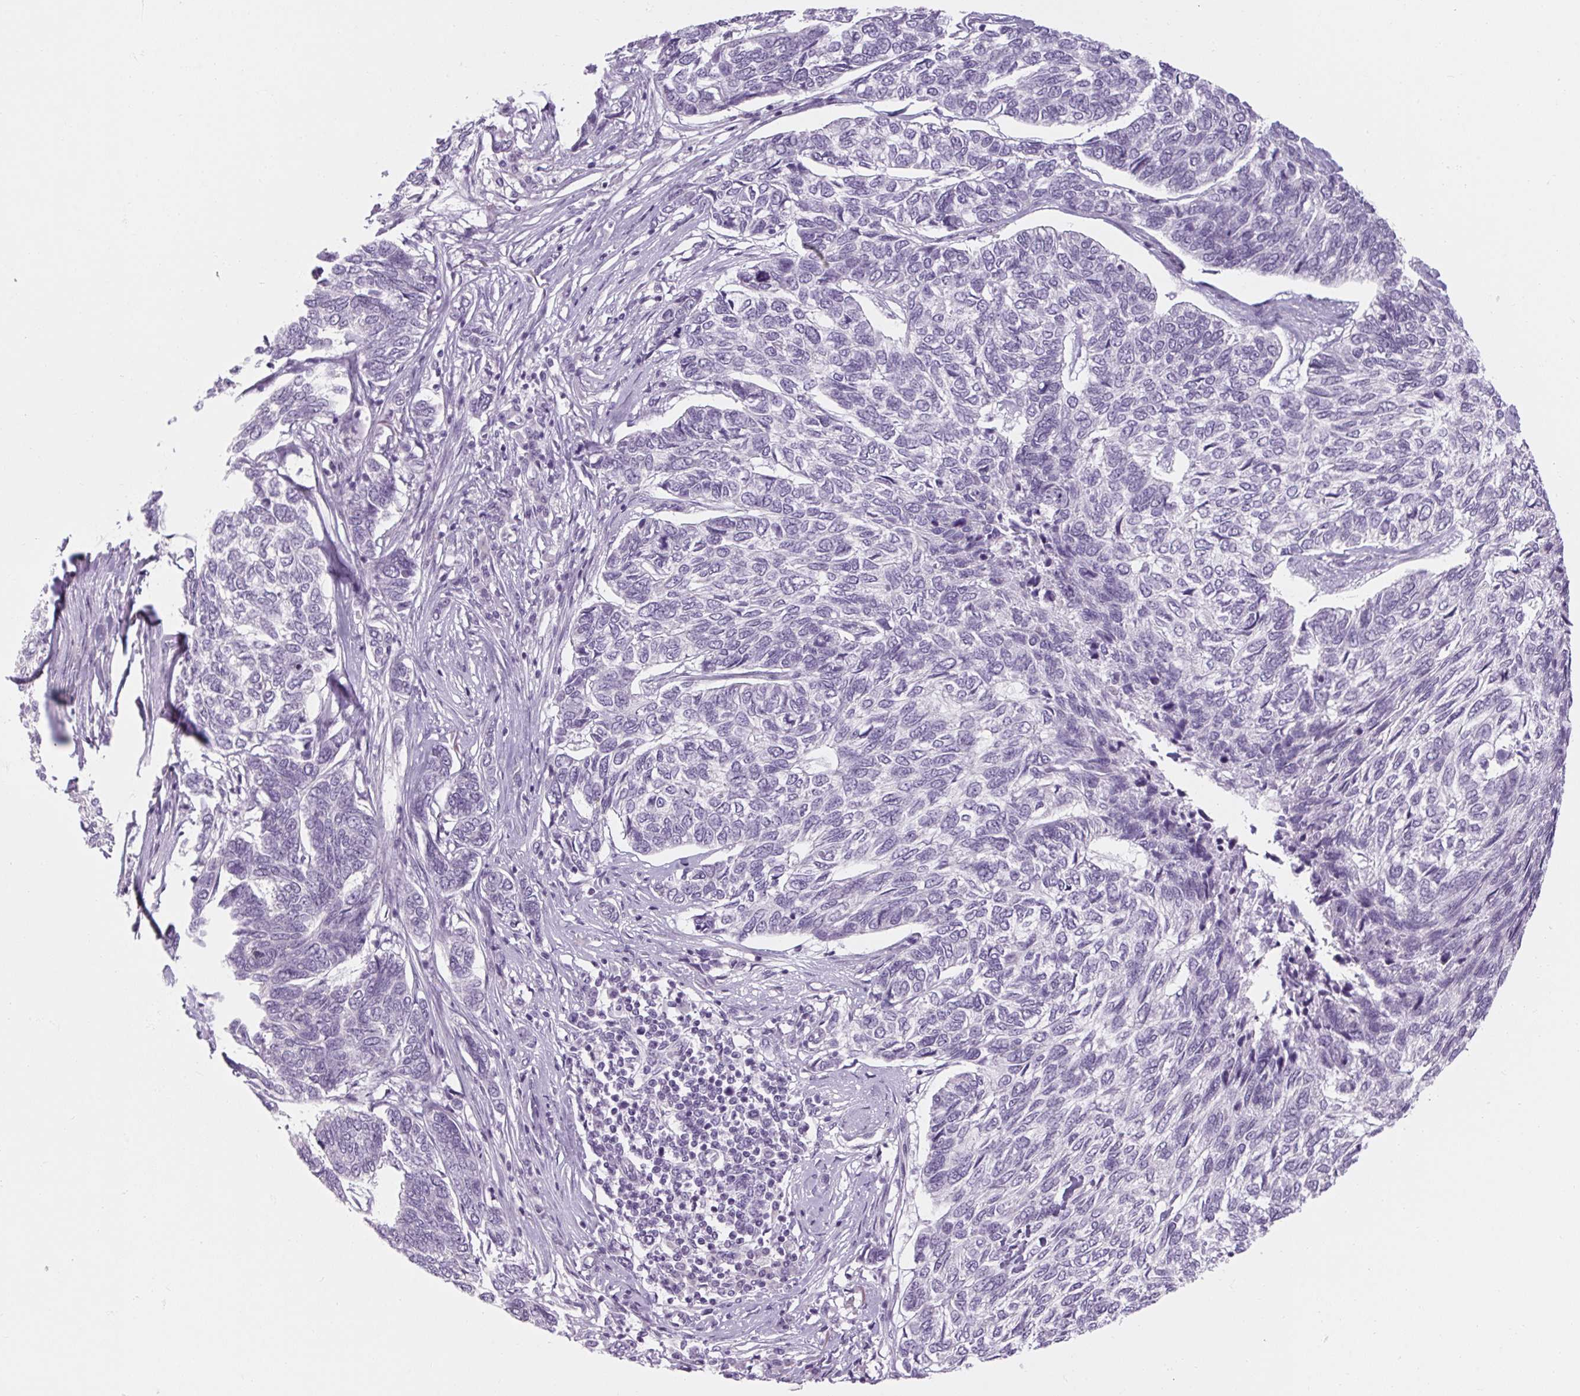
{"staining": {"intensity": "negative", "quantity": "none", "location": "none"}, "tissue": "skin cancer", "cell_type": "Tumor cells", "image_type": "cancer", "snomed": [{"axis": "morphology", "description": "Basal cell carcinoma"}, {"axis": "topography", "description": "Skin"}], "caption": "High magnification brightfield microscopy of skin cancer (basal cell carcinoma) stained with DAB (brown) and counterstained with hematoxylin (blue): tumor cells show no significant positivity.", "gene": "RPTN", "patient": {"sex": "female", "age": 65}}